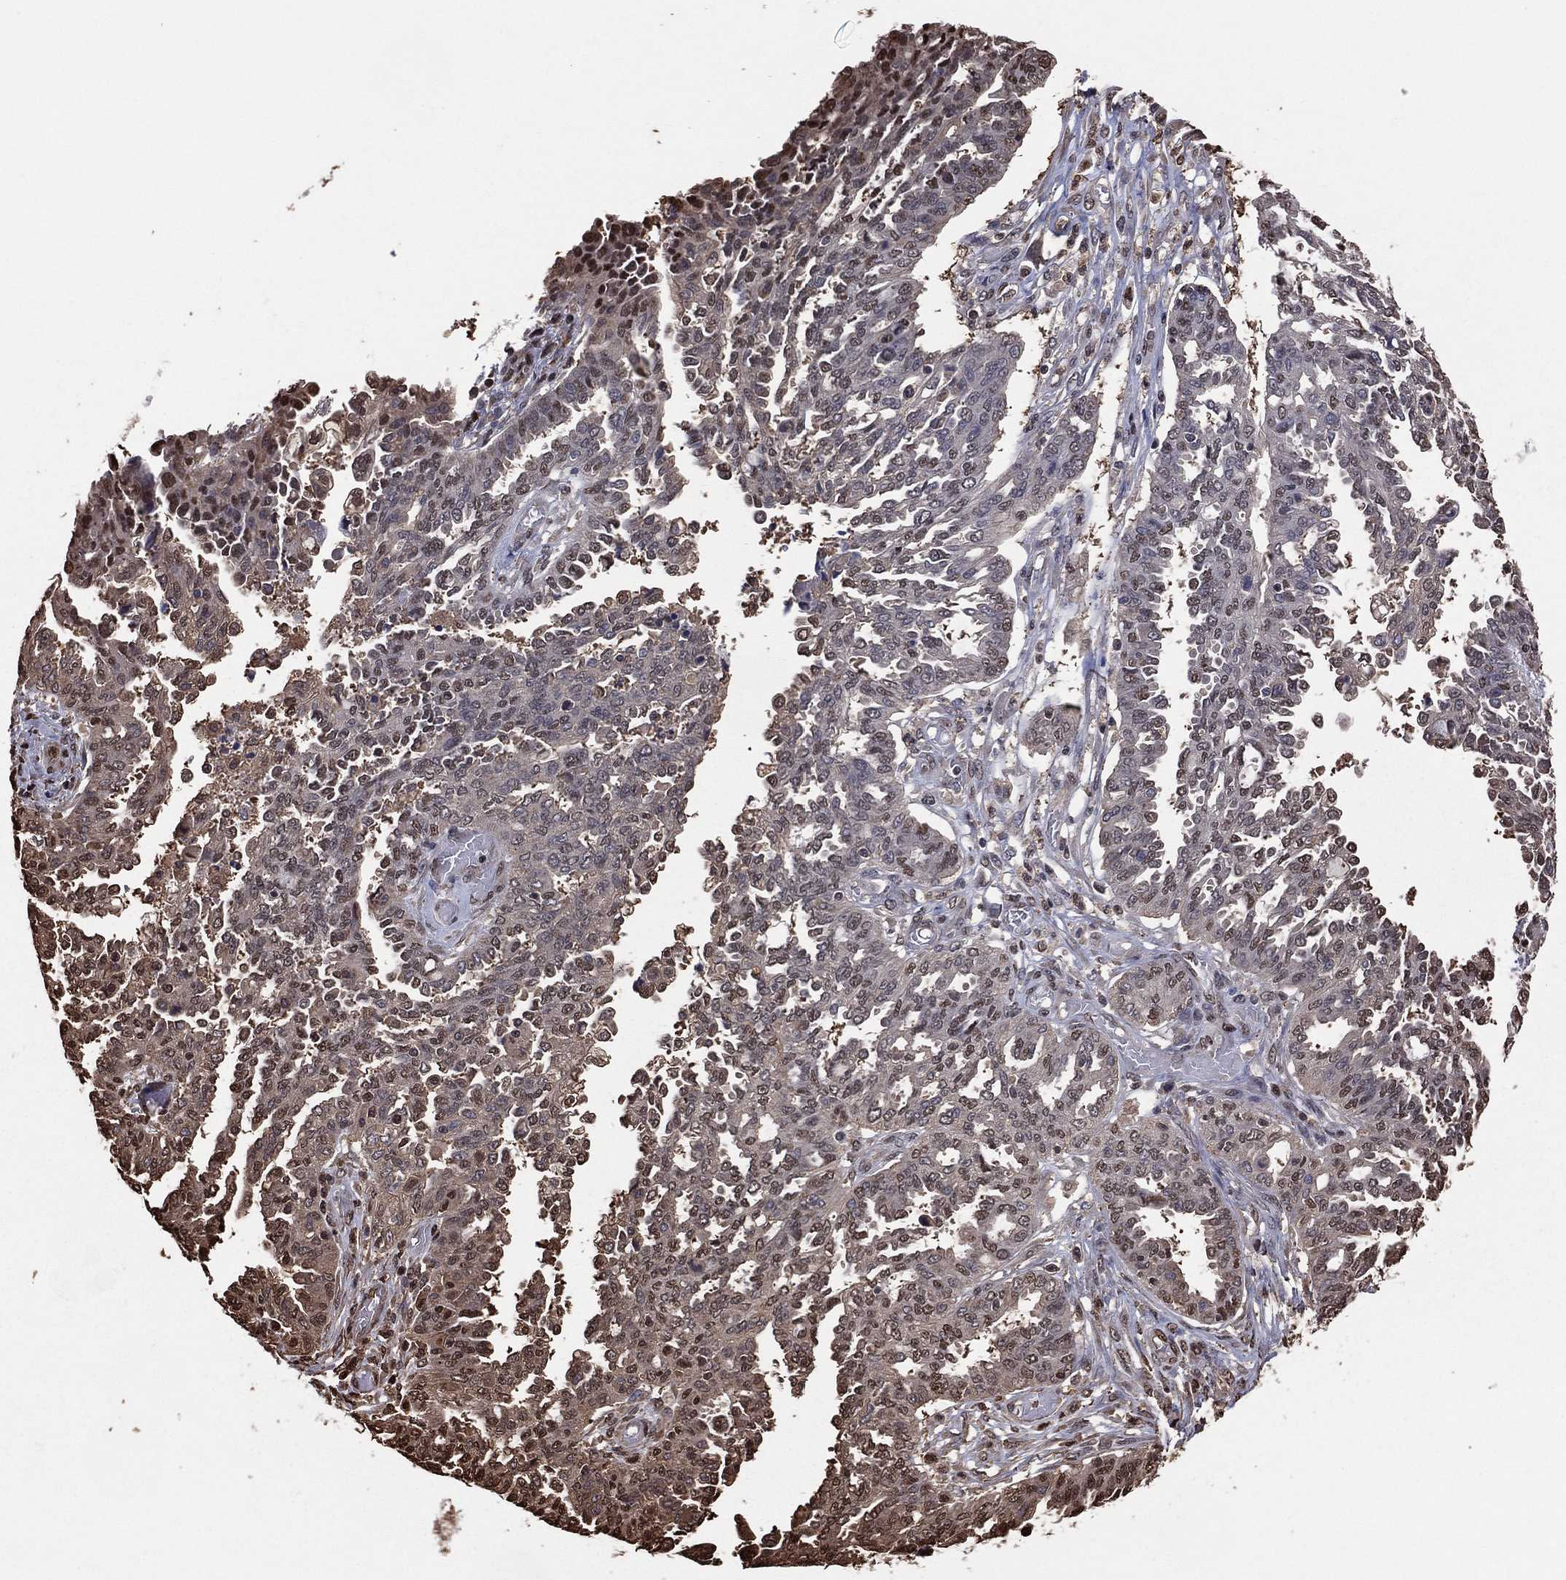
{"staining": {"intensity": "moderate", "quantity": "<25%", "location": "cytoplasmic/membranous,nuclear"}, "tissue": "ovarian cancer", "cell_type": "Tumor cells", "image_type": "cancer", "snomed": [{"axis": "morphology", "description": "Cystadenocarcinoma, serous, NOS"}, {"axis": "topography", "description": "Ovary"}], "caption": "The immunohistochemical stain highlights moderate cytoplasmic/membranous and nuclear positivity in tumor cells of ovarian cancer tissue. The staining is performed using DAB brown chromogen to label protein expression. The nuclei are counter-stained blue using hematoxylin.", "gene": "GAPDH", "patient": {"sex": "female", "age": 67}}